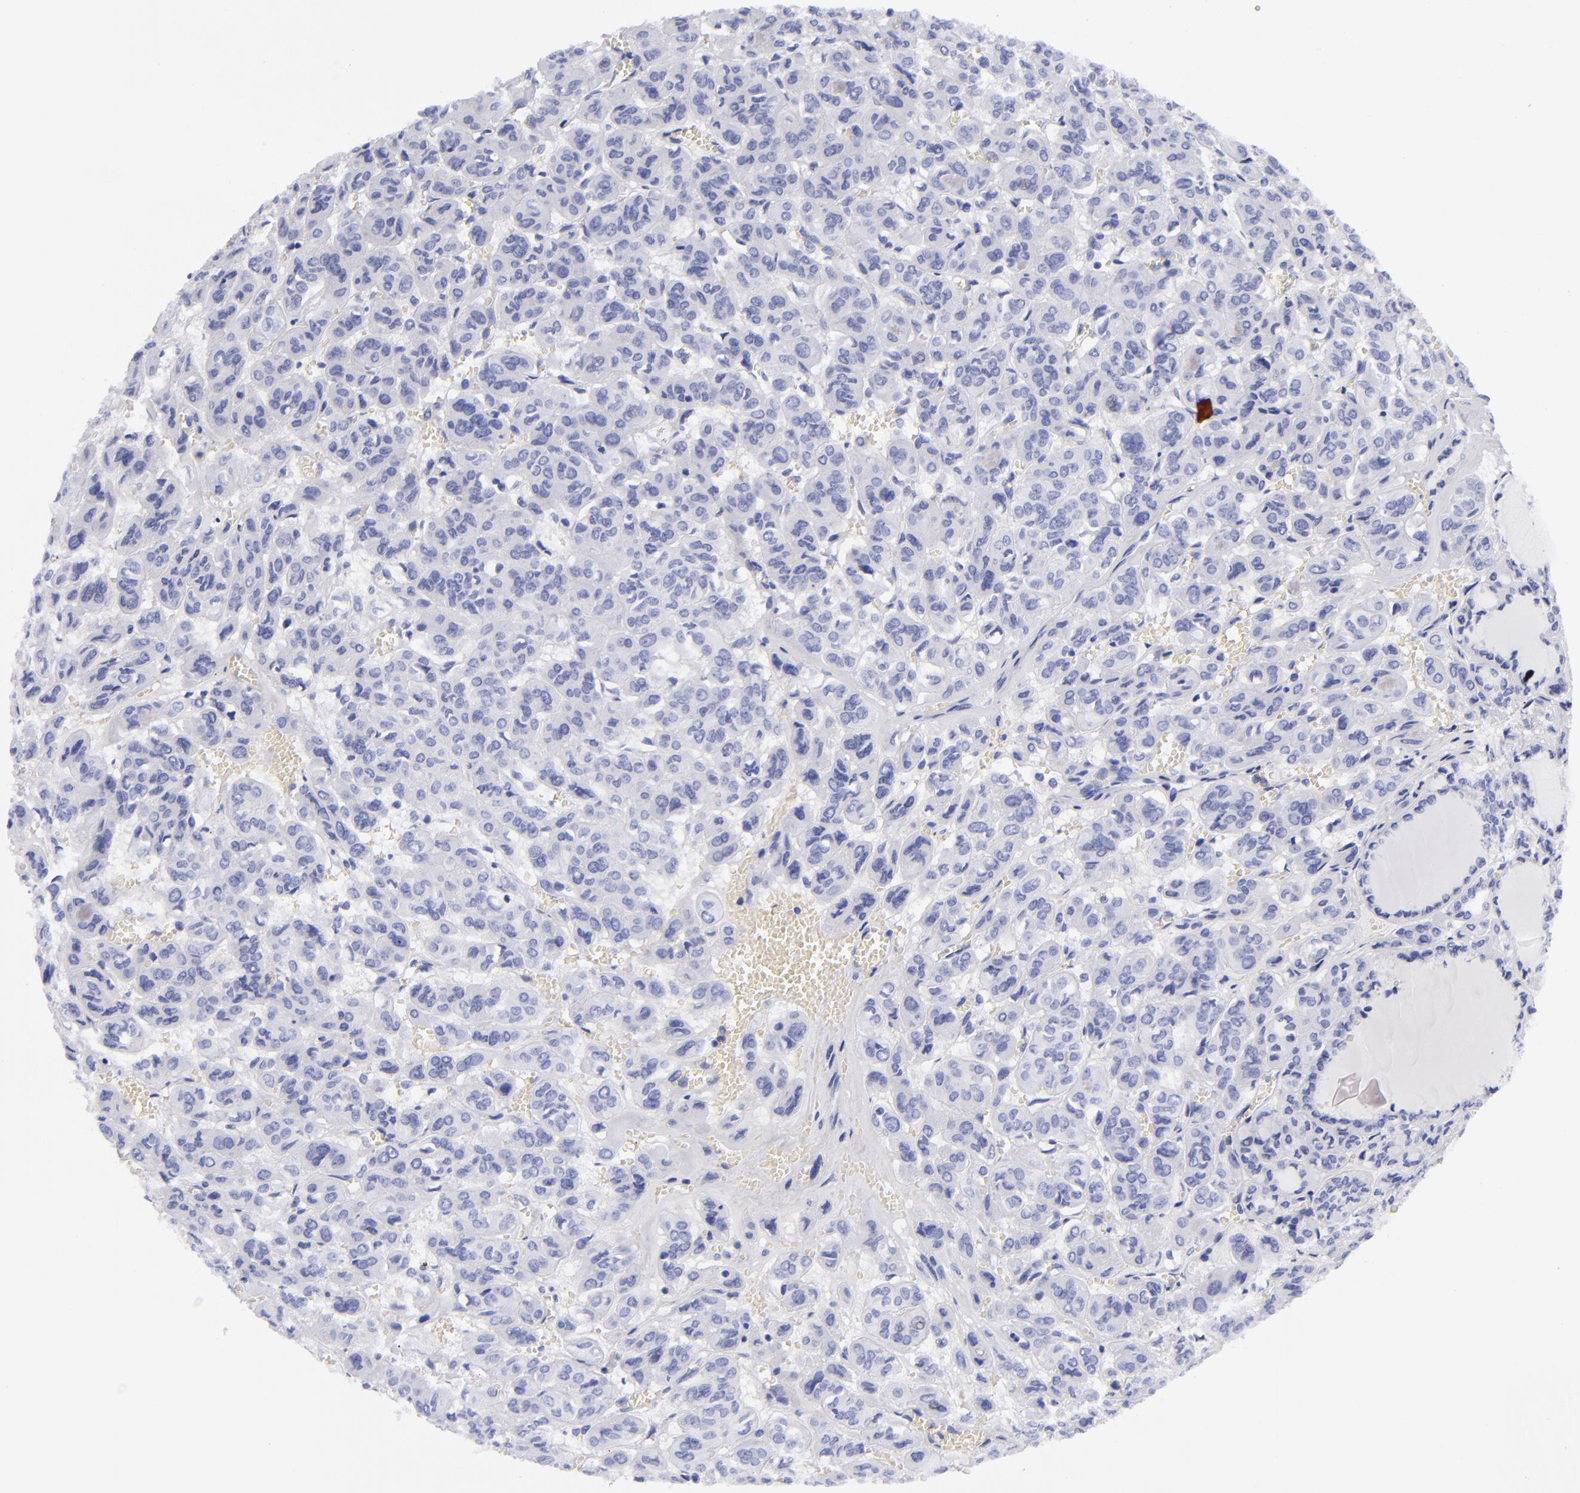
{"staining": {"intensity": "negative", "quantity": "none", "location": "none"}, "tissue": "thyroid cancer", "cell_type": "Tumor cells", "image_type": "cancer", "snomed": [{"axis": "morphology", "description": "Follicular adenoma carcinoma, NOS"}, {"axis": "topography", "description": "Thyroid gland"}], "caption": "This is an immunohistochemistry (IHC) micrograph of human thyroid cancer. There is no positivity in tumor cells.", "gene": "MCM7", "patient": {"sex": "female", "age": 71}}